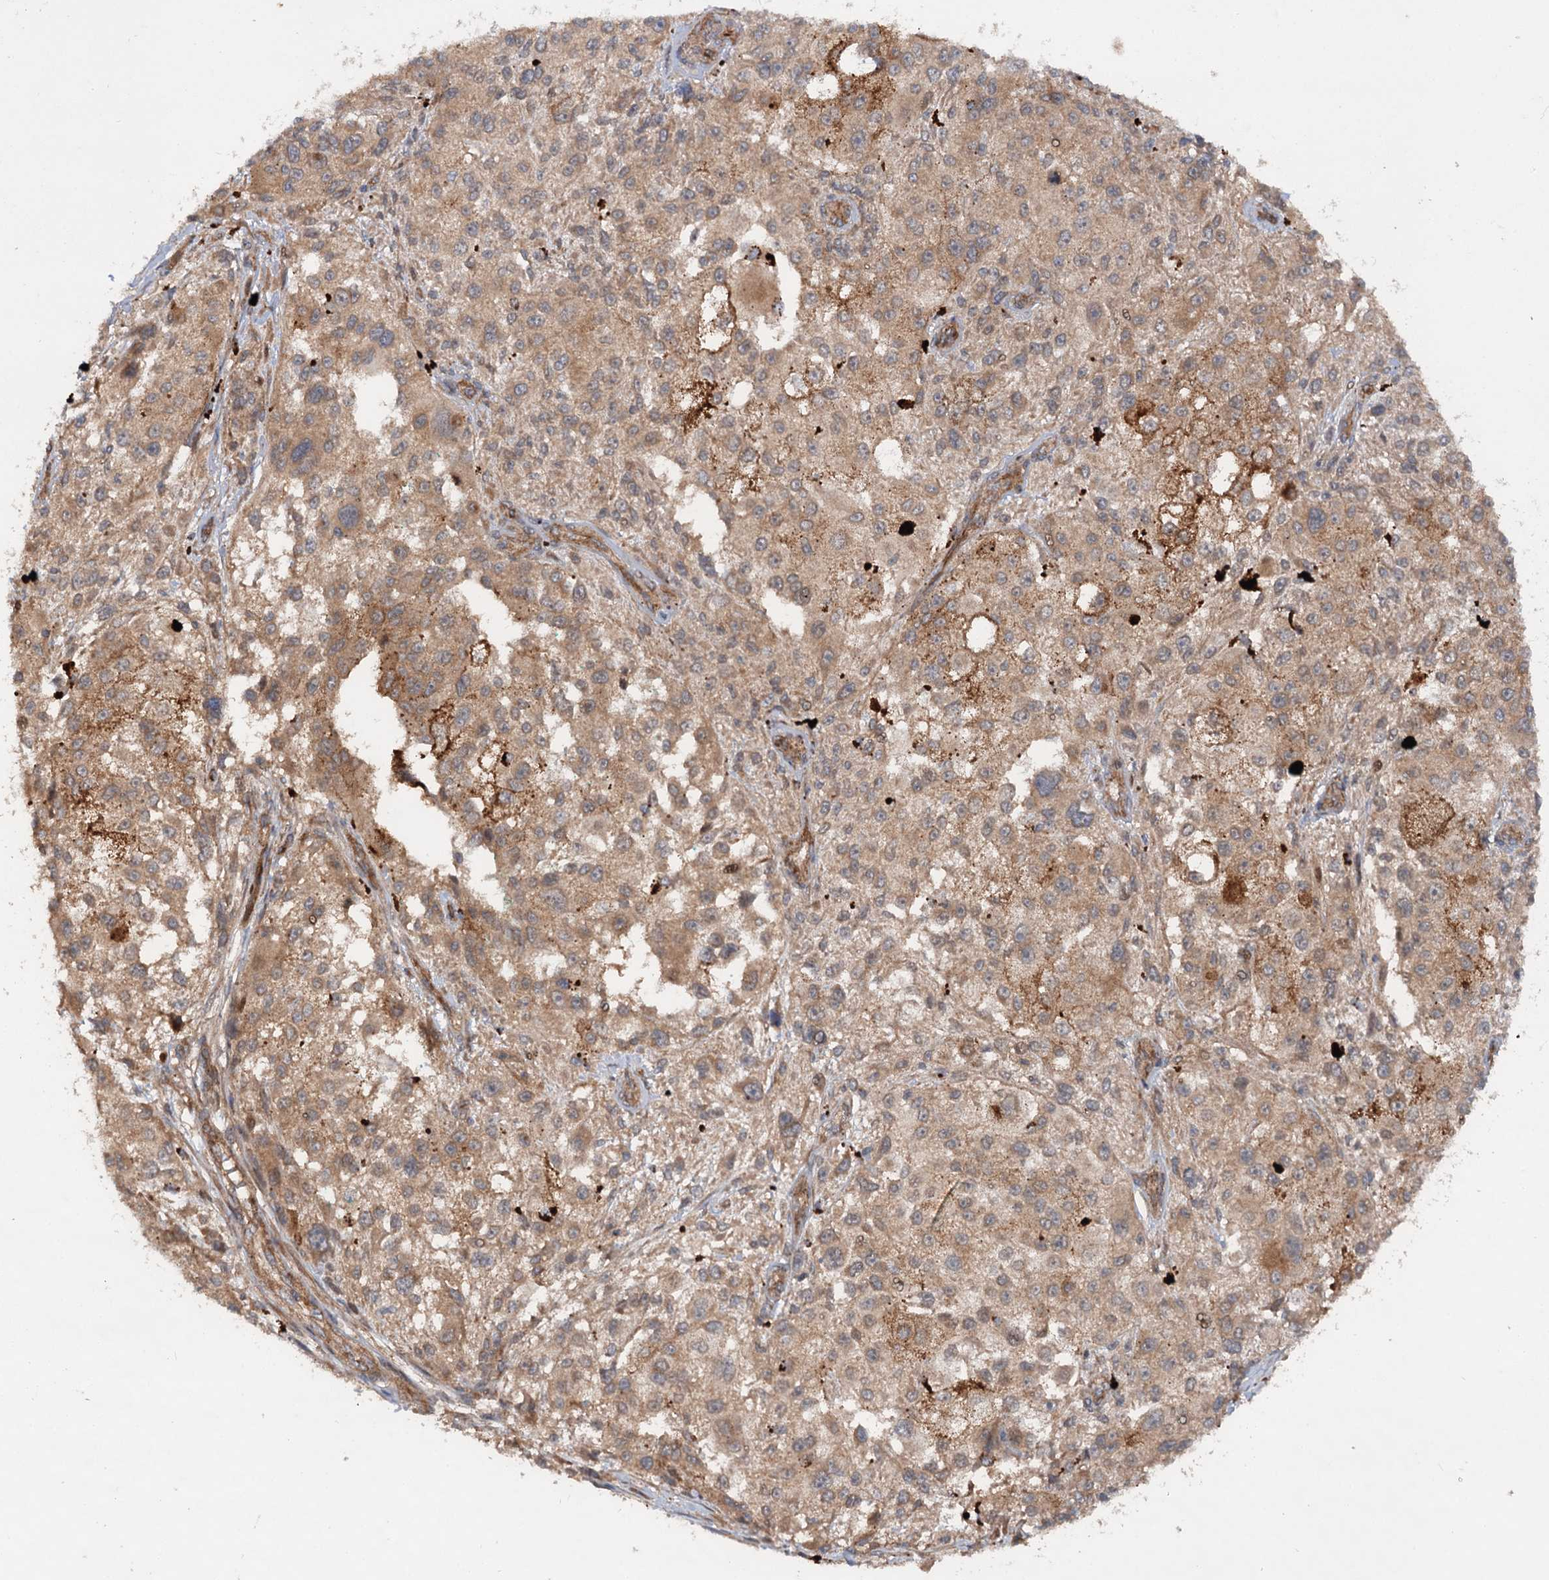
{"staining": {"intensity": "moderate", "quantity": ">75%", "location": "cytoplasmic/membranous"}, "tissue": "melanoma", "cell_type": "Tumor cells", "image_type": "cancer", "snomed": [{"axis": "morphology", "description": "Necrosis, NOS"}, {"axis": "morphology", "description": "Malignant melanoma, NOS"}, {"axis": "topography", "description": "Skin"}], "caption": "Protein staining of melanoma tissue exhibits moderate cytoplasmic/membranous expression in about >75% of tumor cells. (DAB = brown stain, brightfield microscopy at high magnification).", "gene": "ADGRG4", "patient": {"sex": "female", "age": 87}}